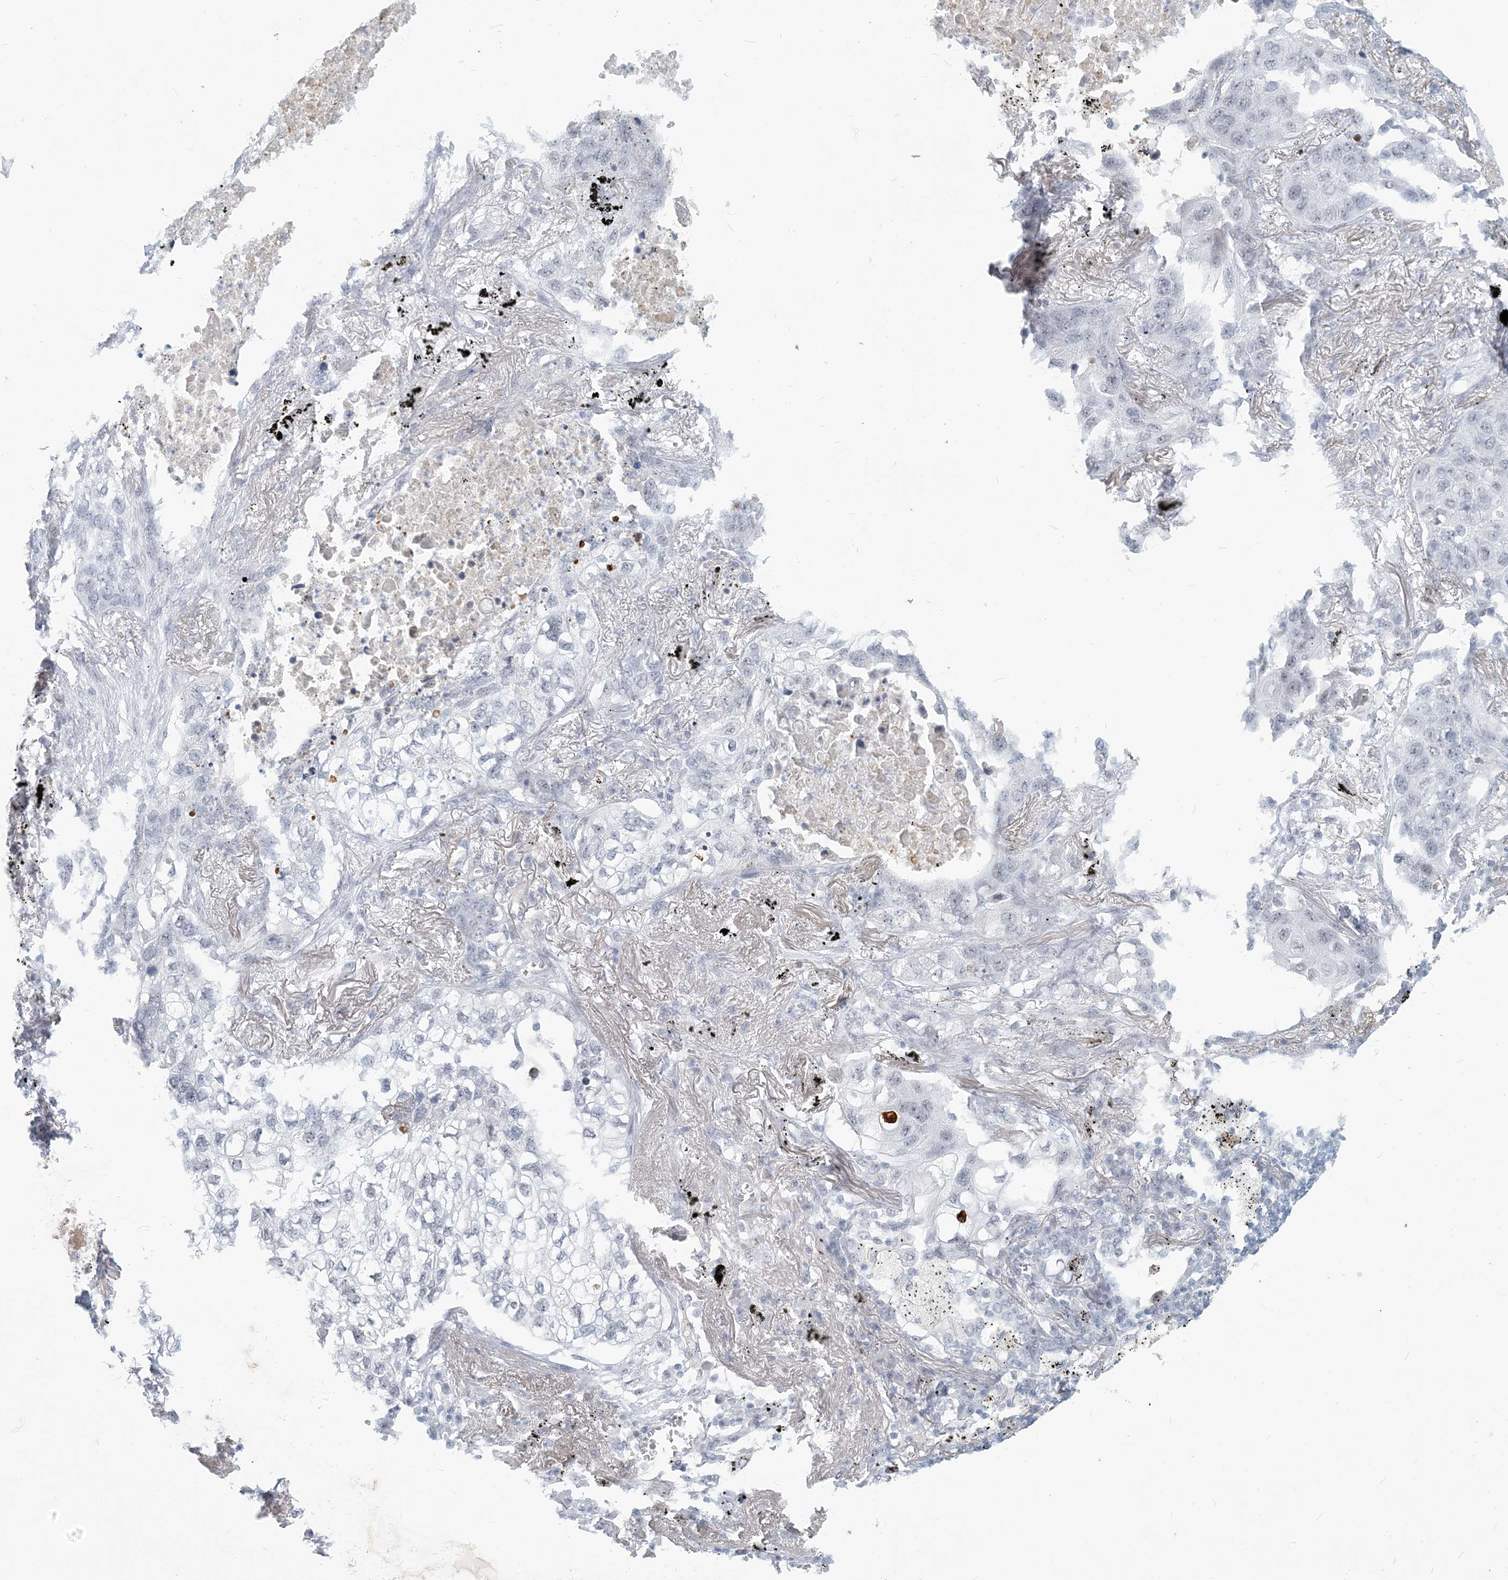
{"staining": {"intensity": "negative", "quantity": "none", "location": "none"}, "tissue": "lung cancer", "cell_type": "Tumor cells", "image_type": "cancer", "snomed": [{"axis": "morphology", "description": "Squamous cell carcinoma, NOS"}, {"axis": "topography", "description": "Lung"}], "caption": "Immunohistochemistry histopathology image of neoplastic tissue: squamous cell carcinoma (lung) stained with DAB (3,3'-diaminobenzidine) demonstrates no significant protein expression in tumor cells.", "gene": "SCML1", "patient": {"sex": "female", "age": 63}}